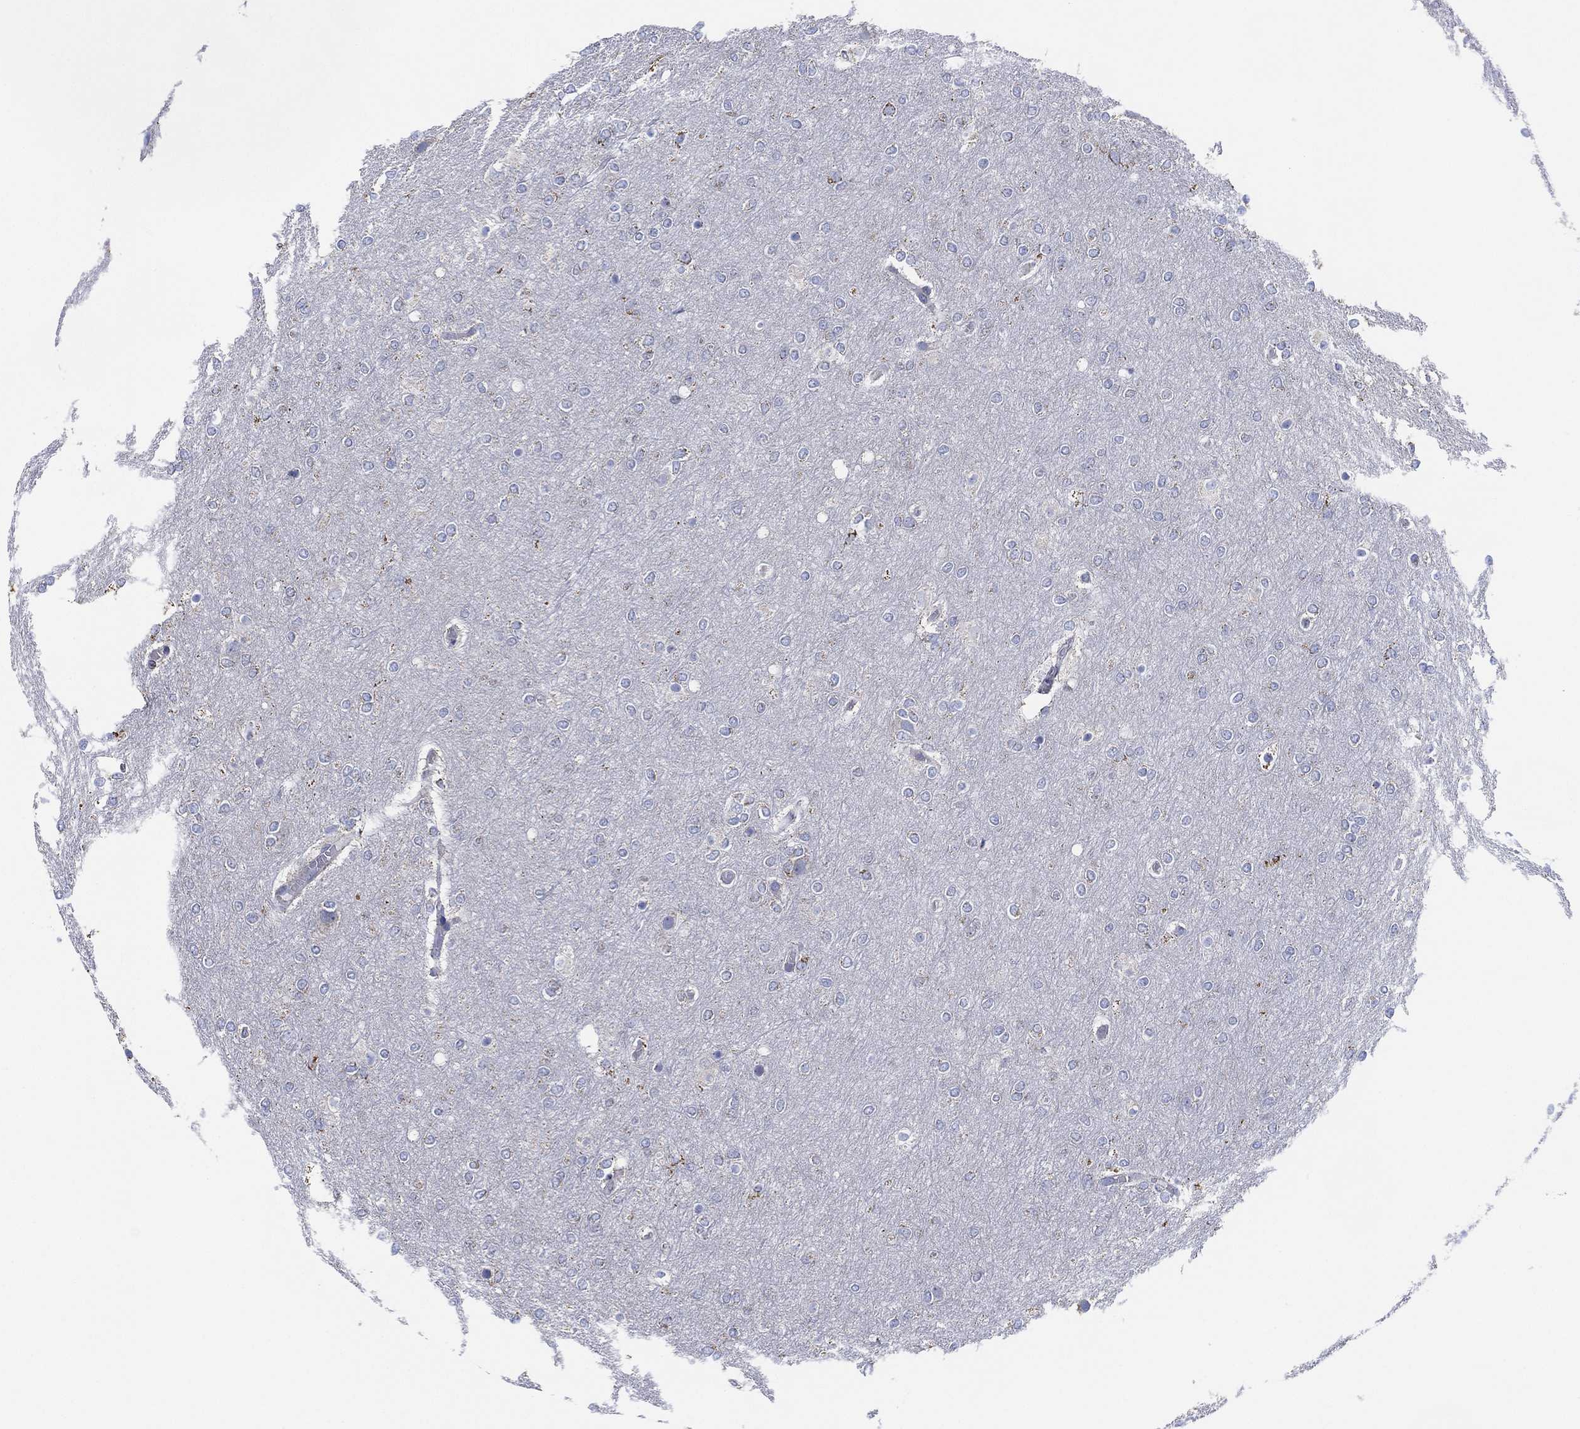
{"staining": {"intensity": "negative", "quantity": "none", "location": "none"}, "tissue": "glioma", "cell_type": "Tumor cells", "image_type": "cancer", "snomed": [{"axis": "morphology", "description": "Glioma, malignant, High grade"}, {"axis": "topography", "description": "Brain"}], "caption": "Immunohistochemistry of human glioma reveals no positivity in tumor cells.", "gene": "CFTR", "patient": {"sex": "female", "age": 61}}